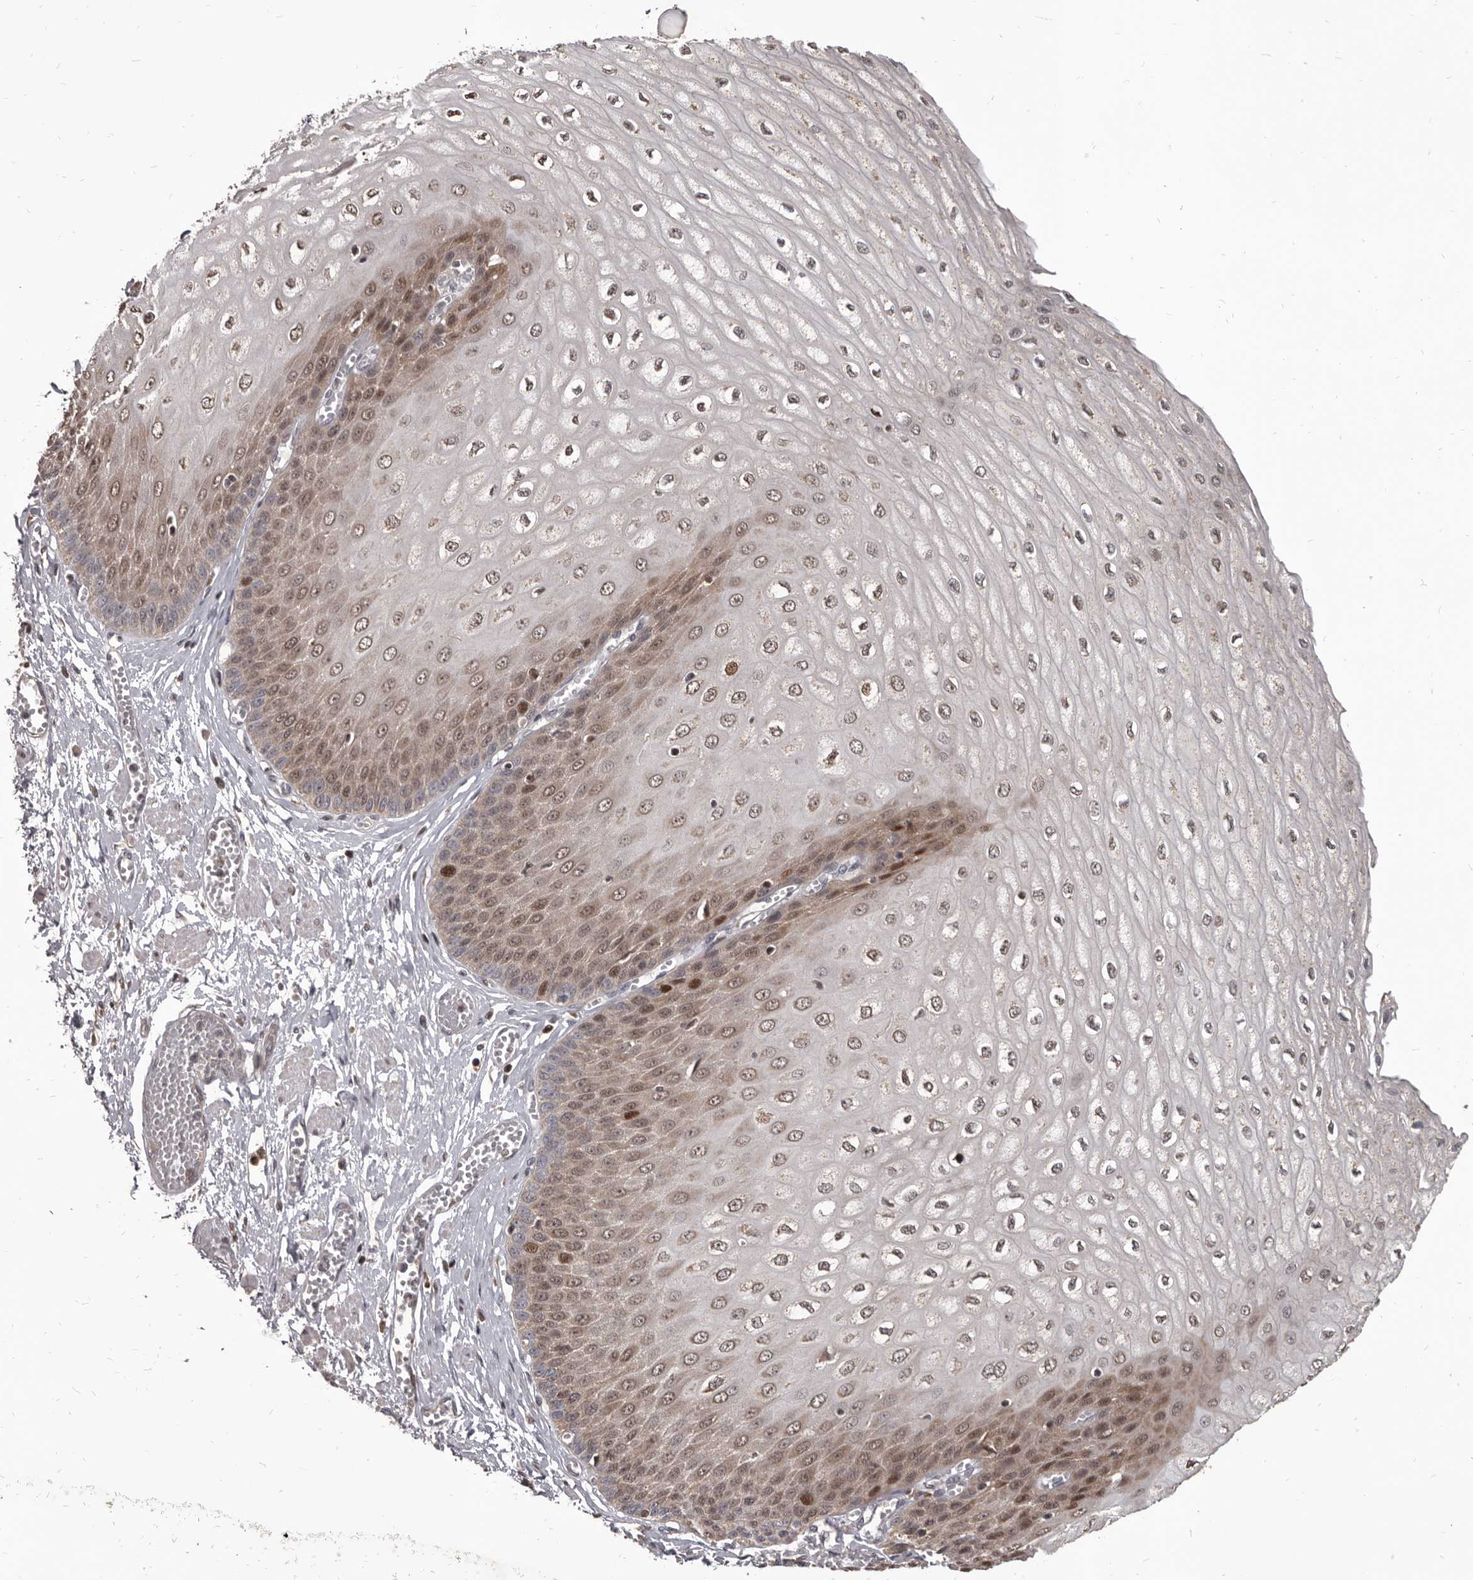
{"staining": {"intensity": "moderate", "quantity": ">75%", "location": "cytoplasmic/membranous"}, "tissue": "esophagus", "cell_type": "Squamous epithelial cells", "image_type": "normal", "snomed": [{"axis": "morphology", "description": "Normal tissue, NOS"}, {"axis": "topography", "description": "Esophagus"}], "caption": "Esophagus stained for a protein shows moderate cytoplasmic/membranous positivity in squamous epithelial cells.", "gene": "MAP3K14", "patient": {"sex": "male", "age": 60}}